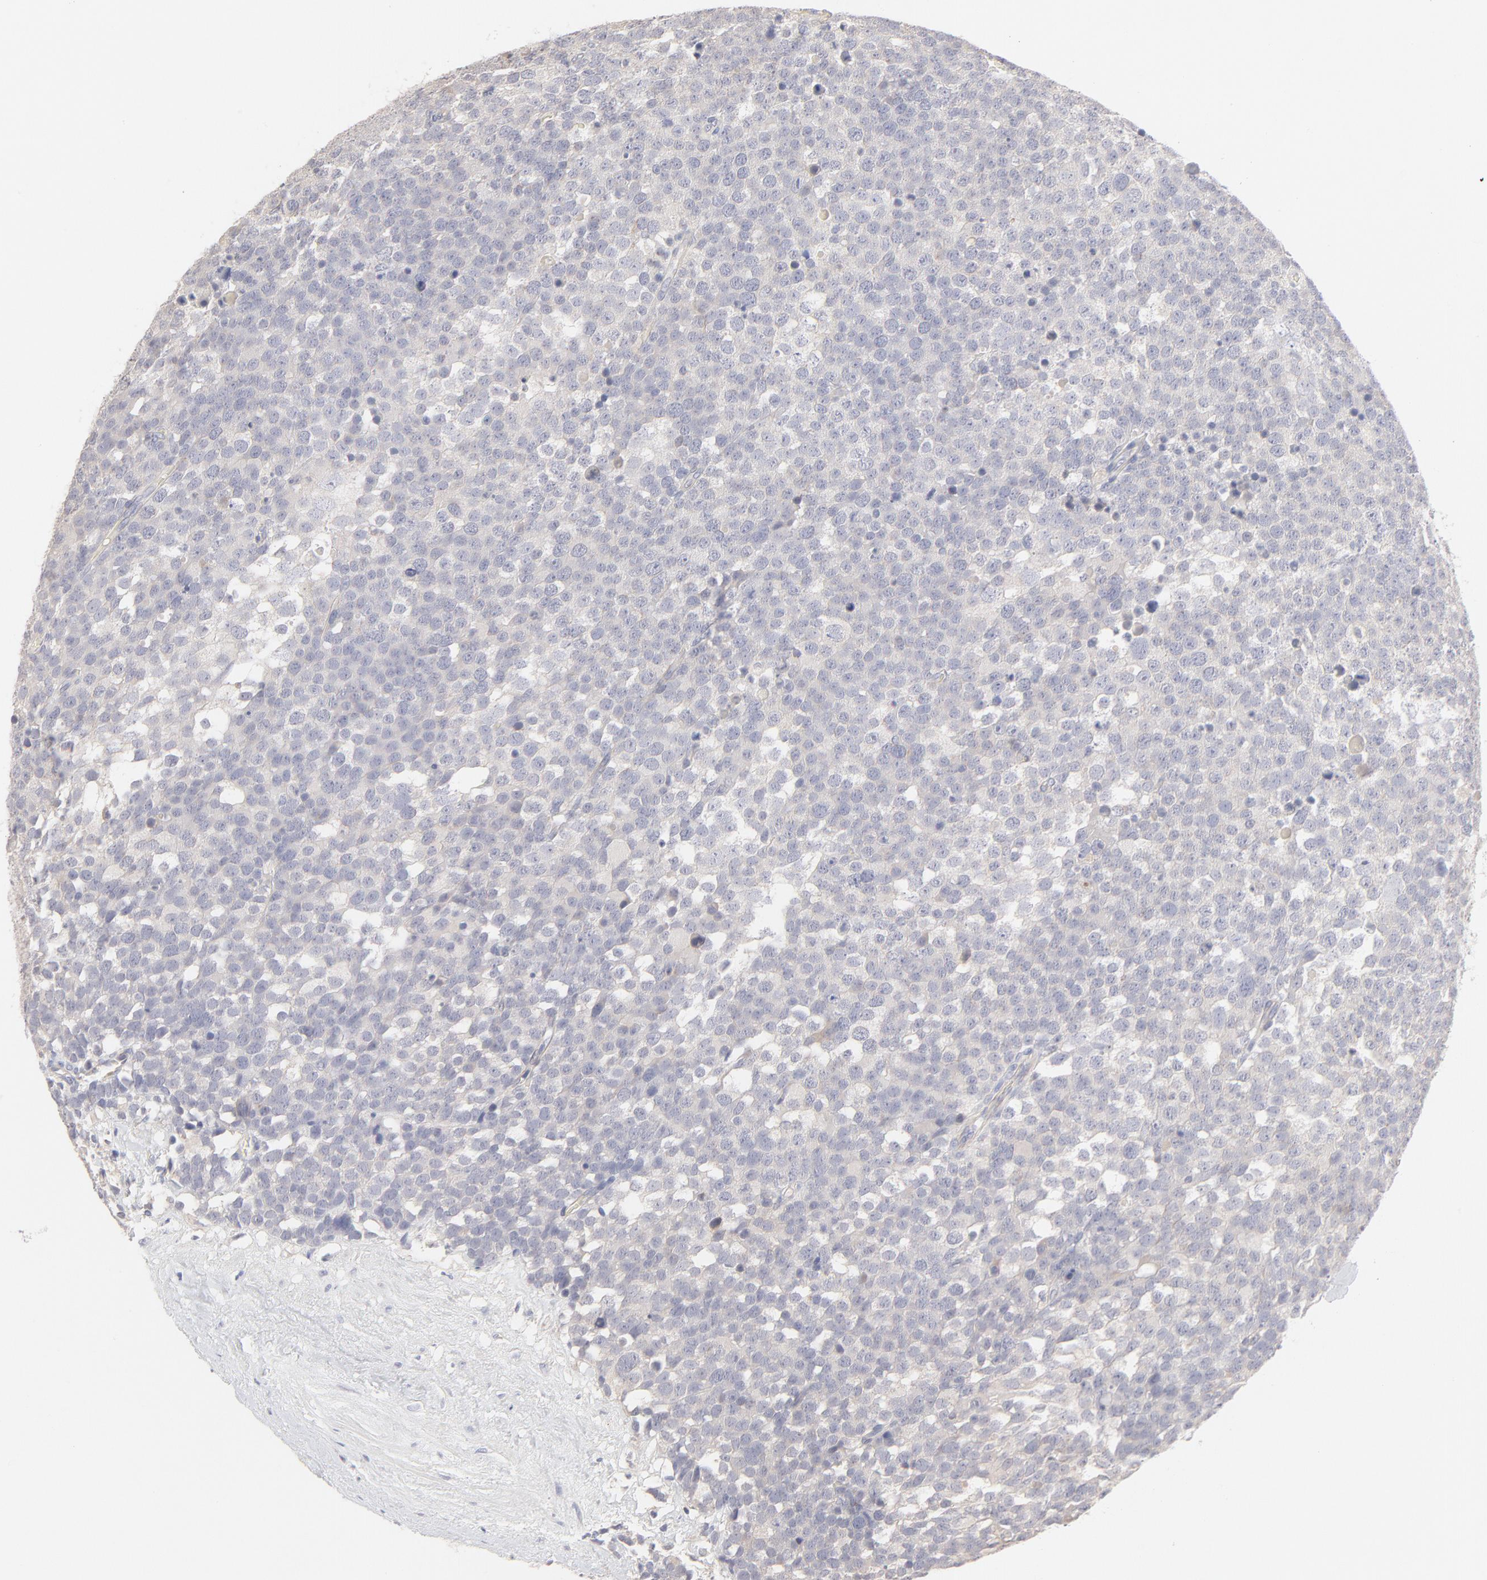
{"staining": {"intensity": "negative", "quantity": "none", "location": "none"}, "tissue": "testis cancer", "cell_type": "Tumor cells", "image_type": "cancer", "snomed": [{"axis": "morphology", "description": "Seminoma, NOS"}, {"axis": "topography", "description": "Testis"}], "caption": "The photomicrograph demonstrates no significant staining in tumor cells of testis seminoma.", "gene": "ELF3", "patient": {"sex": "male", "age": 71}}